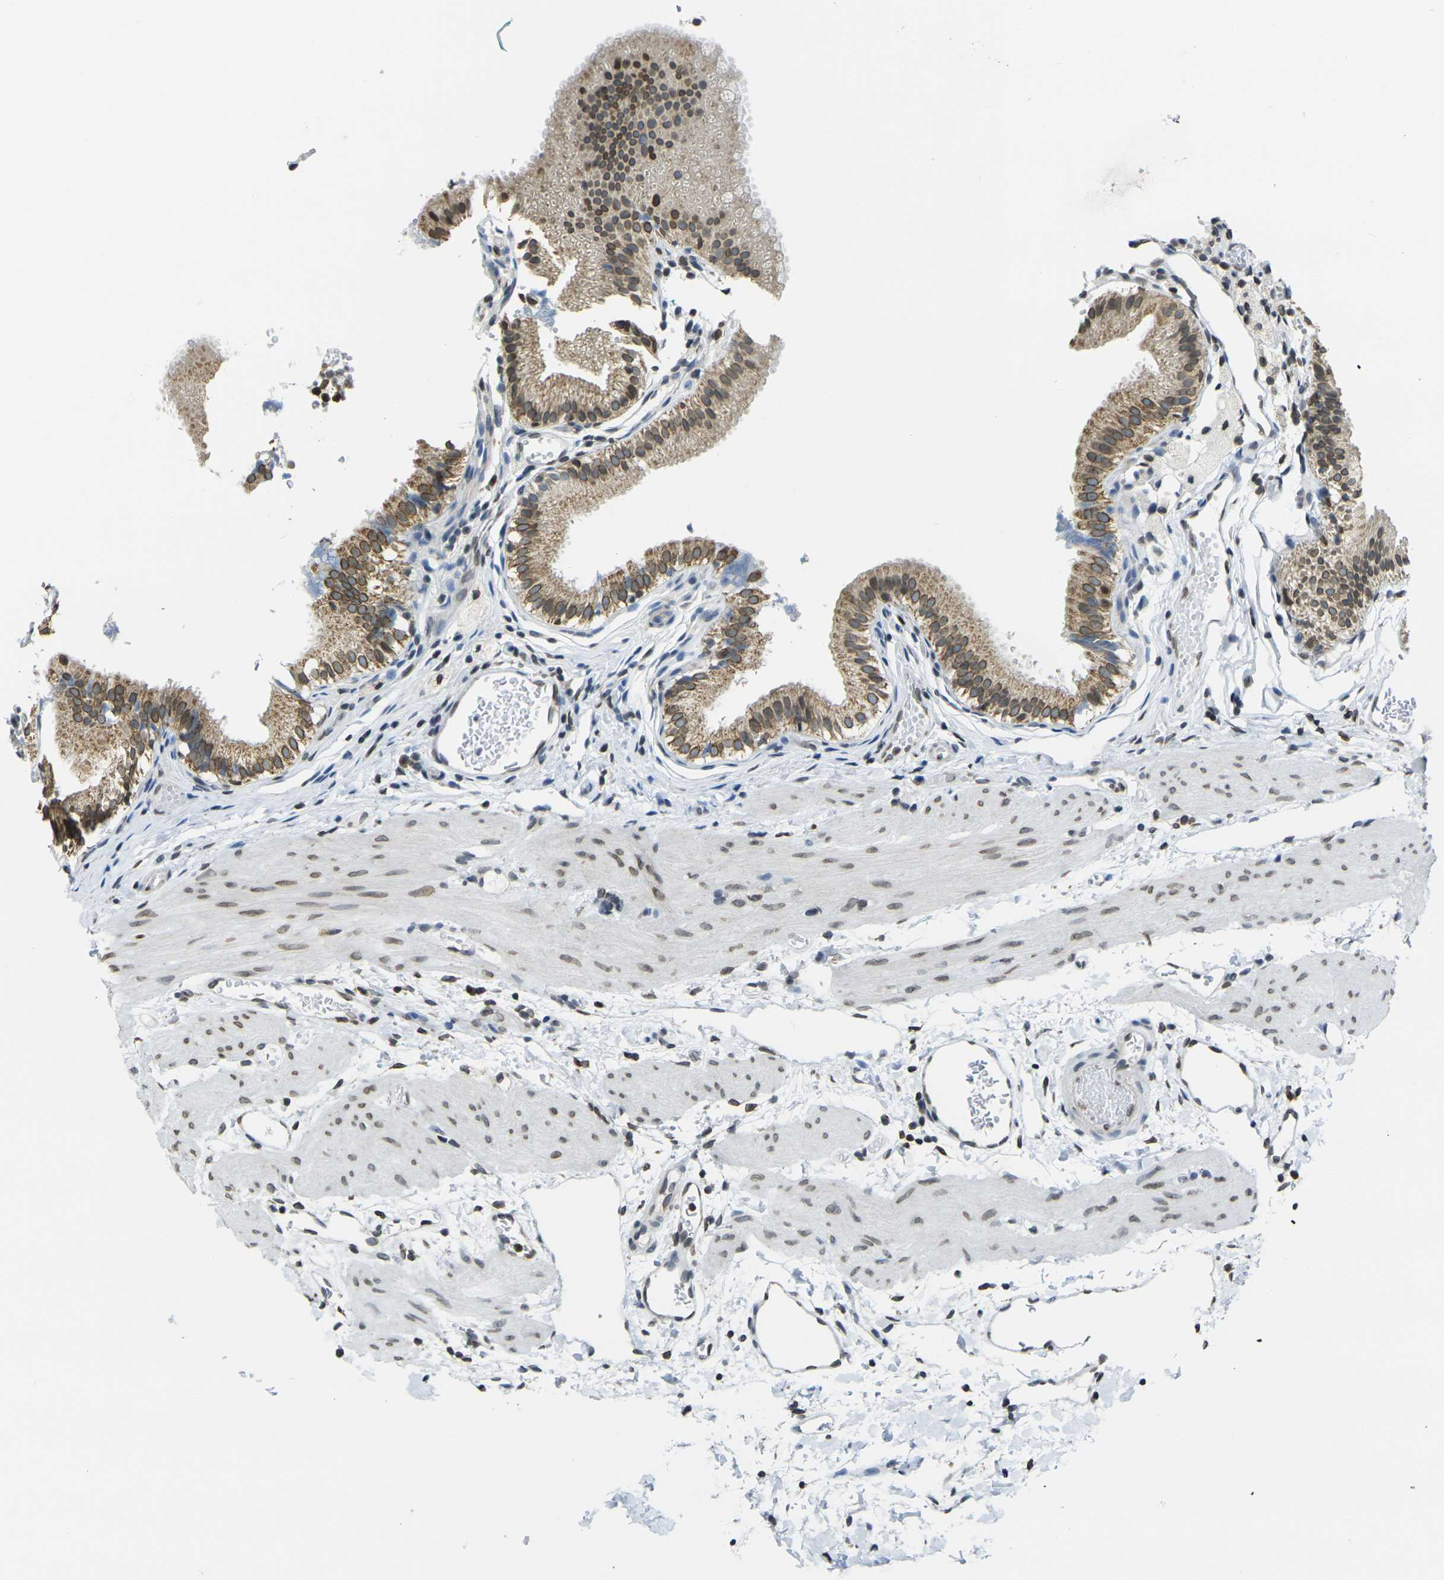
{"staining": {"intensity": "moderate", "quantity": ">75%", "location": "cytoplasmic/membranous,nuclear"}, "tissue": "gallbladder", "cell_type": "Glandular cells", "image_type": "normal", "snomed": [{"axis": "morphology", "description": "Normal tissue, NOS"}, {"axis": "topography", "description": "Gallbladder"}], "caption": "Protein positivity by IHC displays moderate cytoplasmic/membranous,nuclear staining in approximately >75% of glandular cells in normal gallbladder.", "gene": "BRDT", "patient": {"sex": "female", "age": 26}}